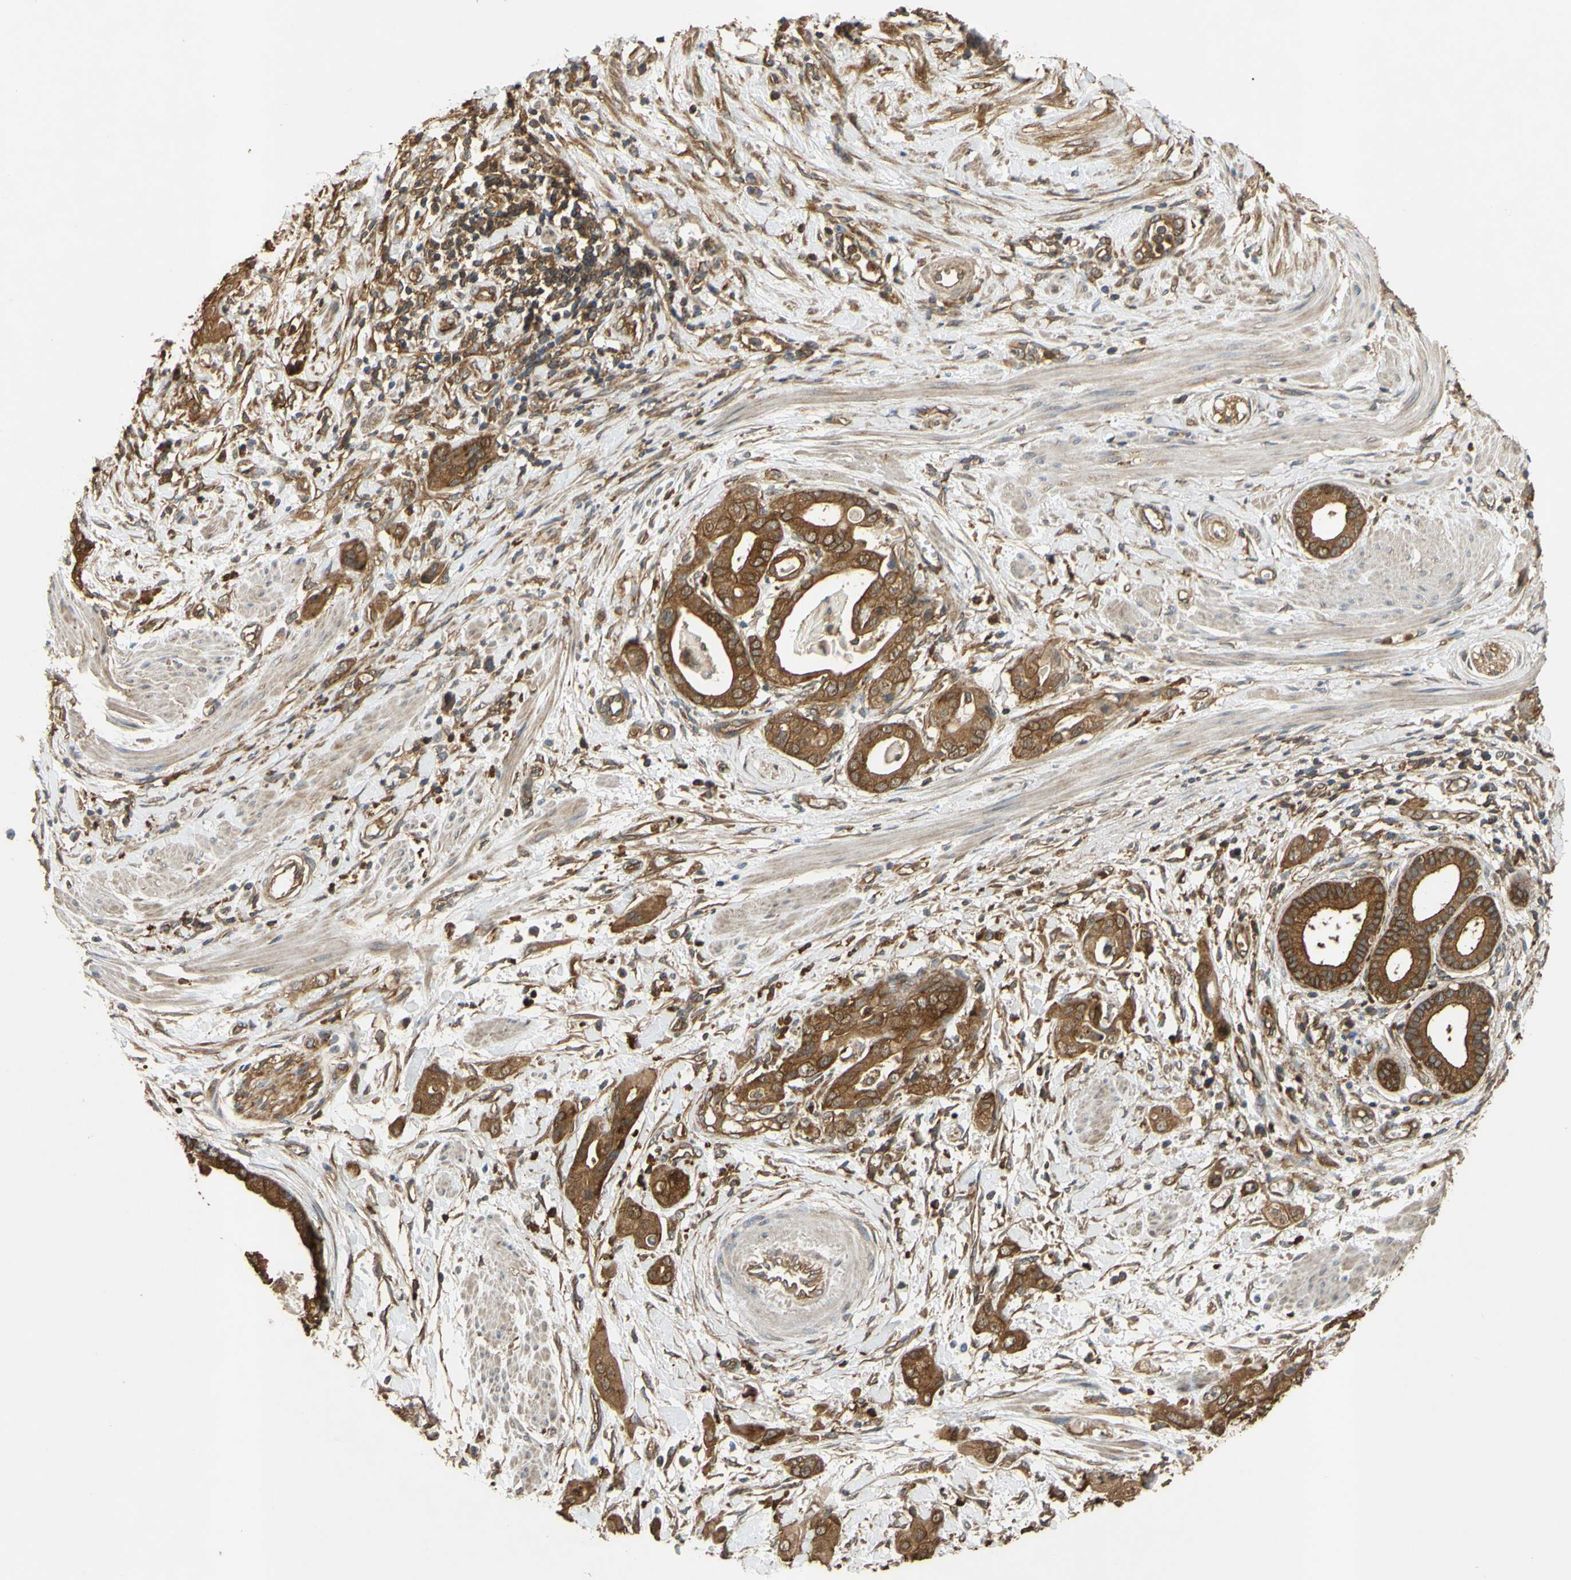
{"staining": {"intensity": "strong", "quantity": ">75%", "location": "cytoplasmic/membranous"}, "tissue": "pancreatic cancer", "cell_type": "Tumor cells", "image_type": "cancer", "snomed": [{"axis": "morphology", "description": "Adenocarcinoma, NOS"}, {"axis": "topography", "description": "Pancreas"}], "caption": "Human pancreatic cancer (adenocarcinoma) stained for a protein (brown) exhibits strong cytoplasmic/membranous positive staining in about >75% of tumor cells.", "gene": "CTTN", "patient": {"sex": "female", "age": 75}}